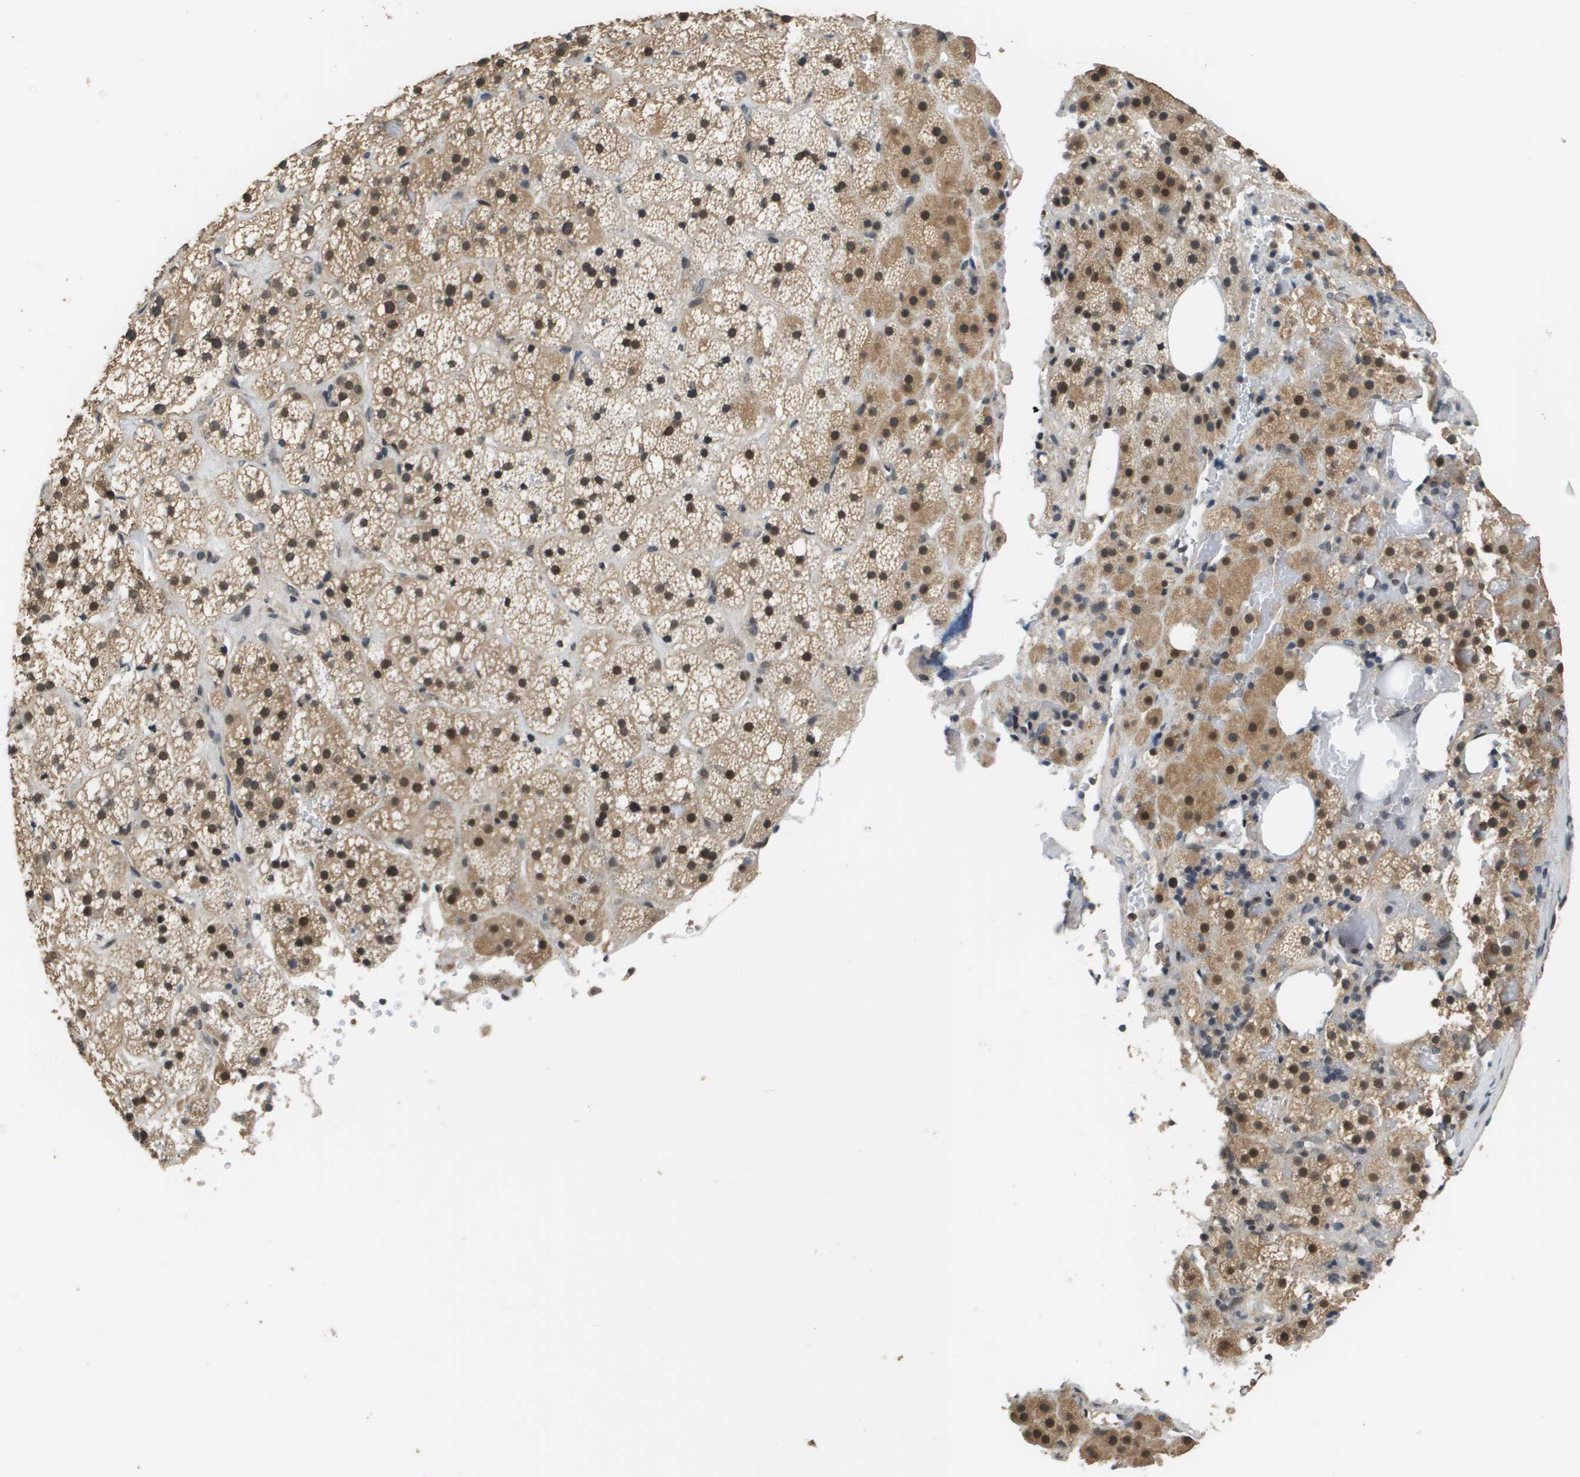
{"staining": {"intensity": "moderate", "quantity": ">75%", "location": "cytoplasmic/membranous,nuclear"}, "tissue": "adrenal gland", "cell_type": "Glandular cells", "image_type": "normal", "snomed": [{"axis": "morphology", "description": "Normal tissue, NOS"}, {"axis": "topography", "description": "Adrenal gland"}], "caption": "The histopathology image exhibits immunohistochemical staining of normal adrenal gland. There is moderate cytoplasmic/membranous,nuclear positivity is identified in approximately >75% of glandular cells.", "gene": "FANCC", "patient": {"sex": "female", "age": 59}}